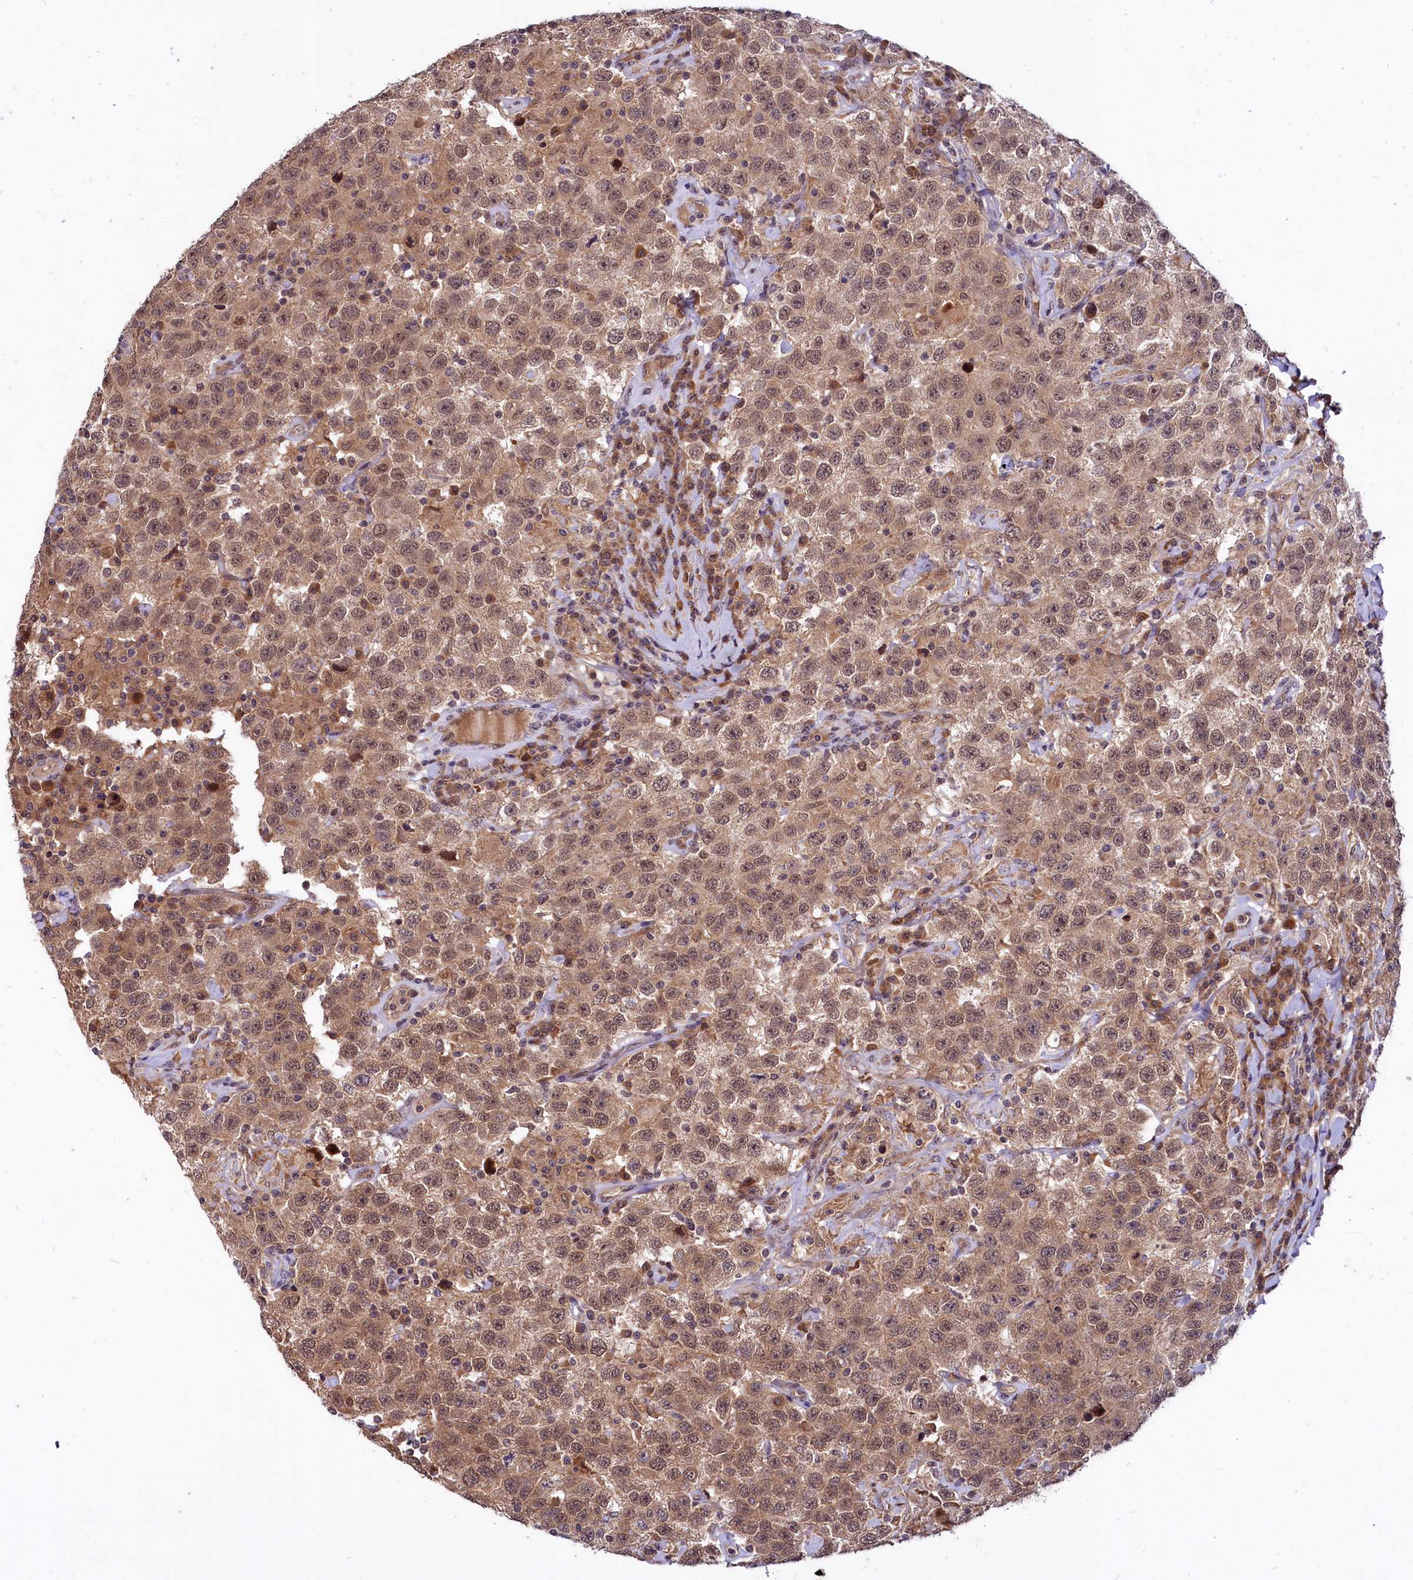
{"staining": {"intensity": "moderate", "quantity": ">75%", "location": "cytoplasmic/membranous,nuclear"}, "tissue": "testis cancer", "cell_type": "Tumor cells", "image_type": "cancer", "snomed": [{"axis": "morphology", "description": "Seminoma, NOS"}, {"axis": "topography", "description": "Testis"}], "caption": "This micrograph demonstrates testis cancer stained with immunohistochemistry (IHC) to label a protein in brown. The cytoplasmic/membranous and nuclear of tumor cells show moderate positivity for the protein. Nuclei are counter-stained blue.", "gene": "UBE3A", "patient": {"sex": "male", "age": 41}}